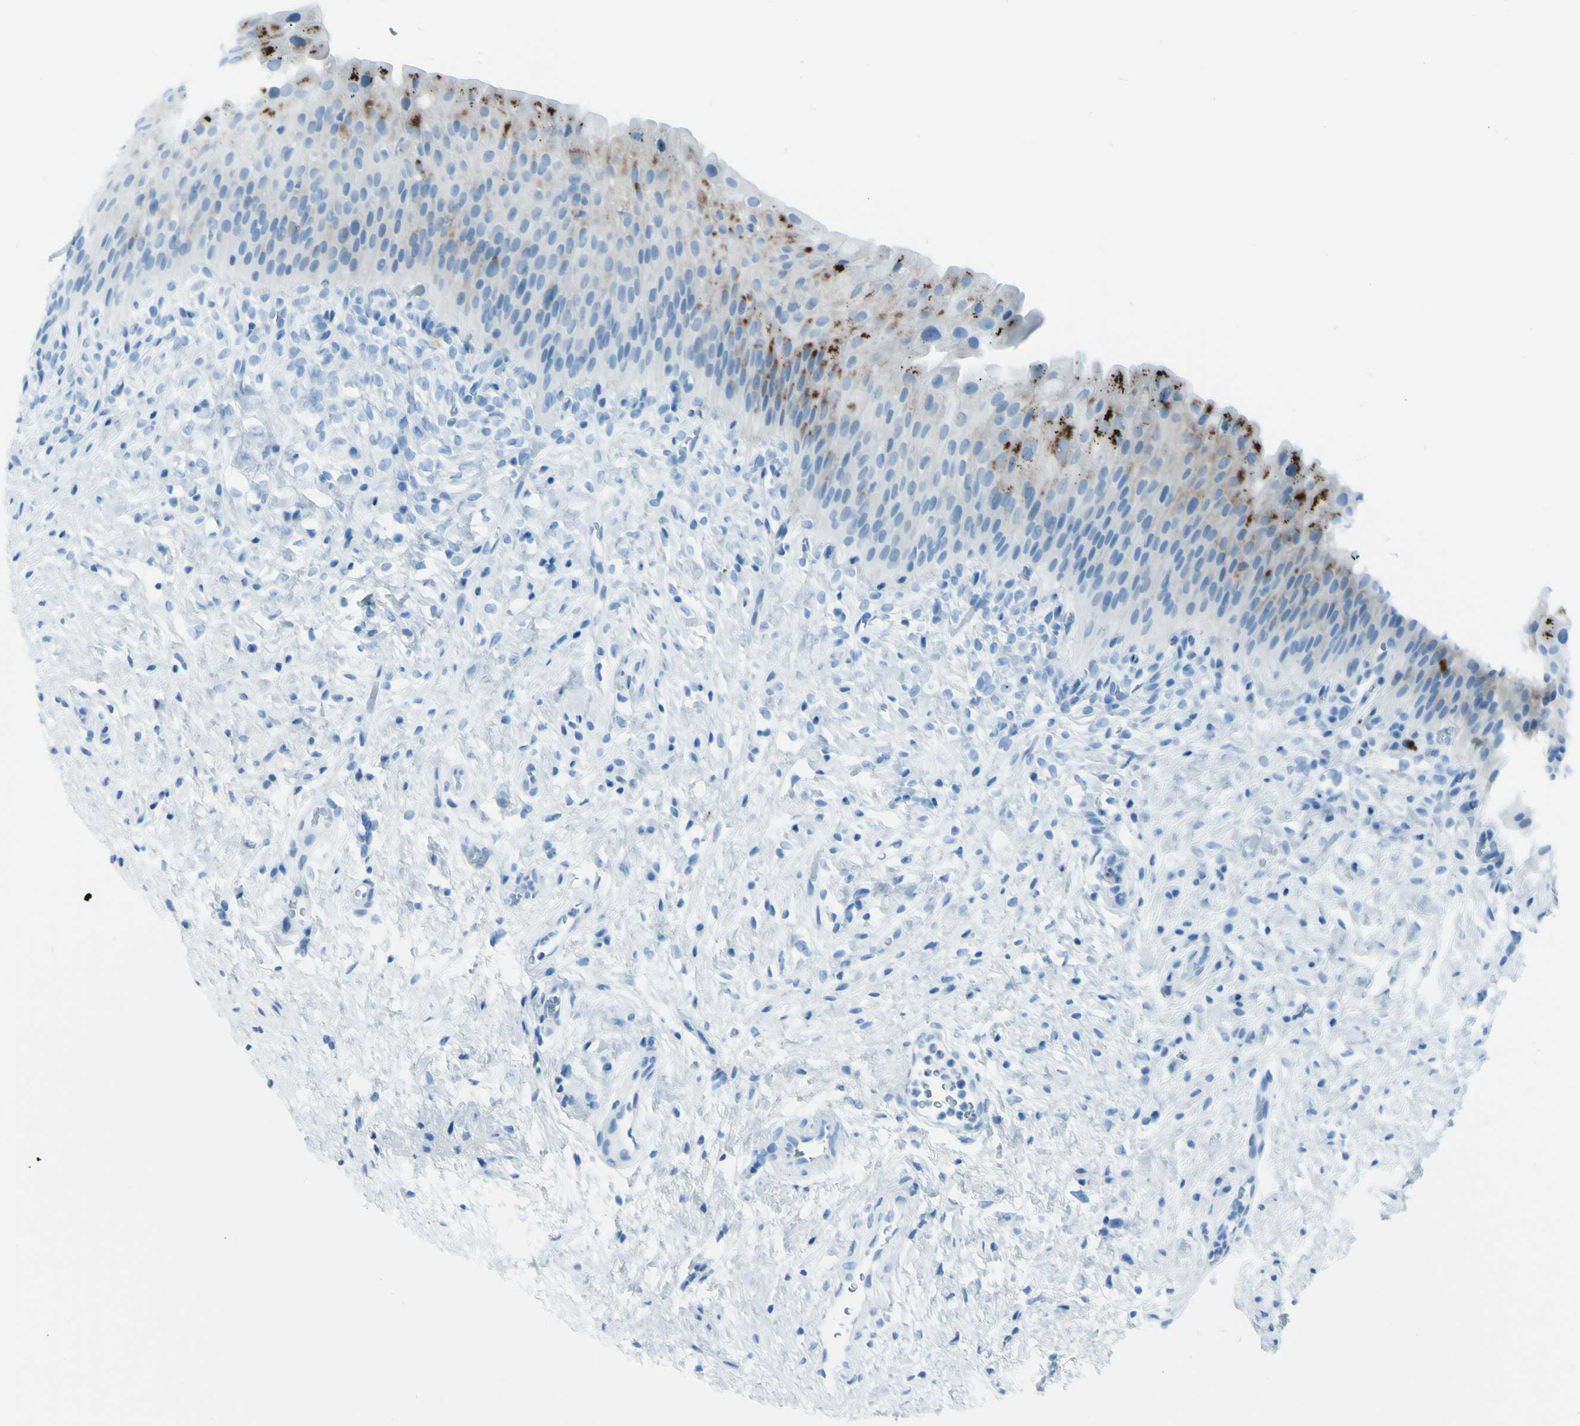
{"staining": {"intensity": "moderate", "quantity": "<25%", "location": "cytoplasmic/membranous"}, "tissue": "urinary bladder", "cell_type": "Urothelial cells", "image_type": "normal", "snomed": [{"axis": "morphology", "description": "Normal tissue, NOS"}, {"axis": "morphology", "description": "Urothelial carcinoma, High grade"}, {"axis": "topography", "description": "Urinary bladder"}], "caption": "Brown immunohistochemical staining in normal human urinary bladder displays moderate cytoplasmic/membranous positivity in approximately <25% of urothelial cells.", "gene": "AFP", "patient": {"sex": "male", "age": 46}}